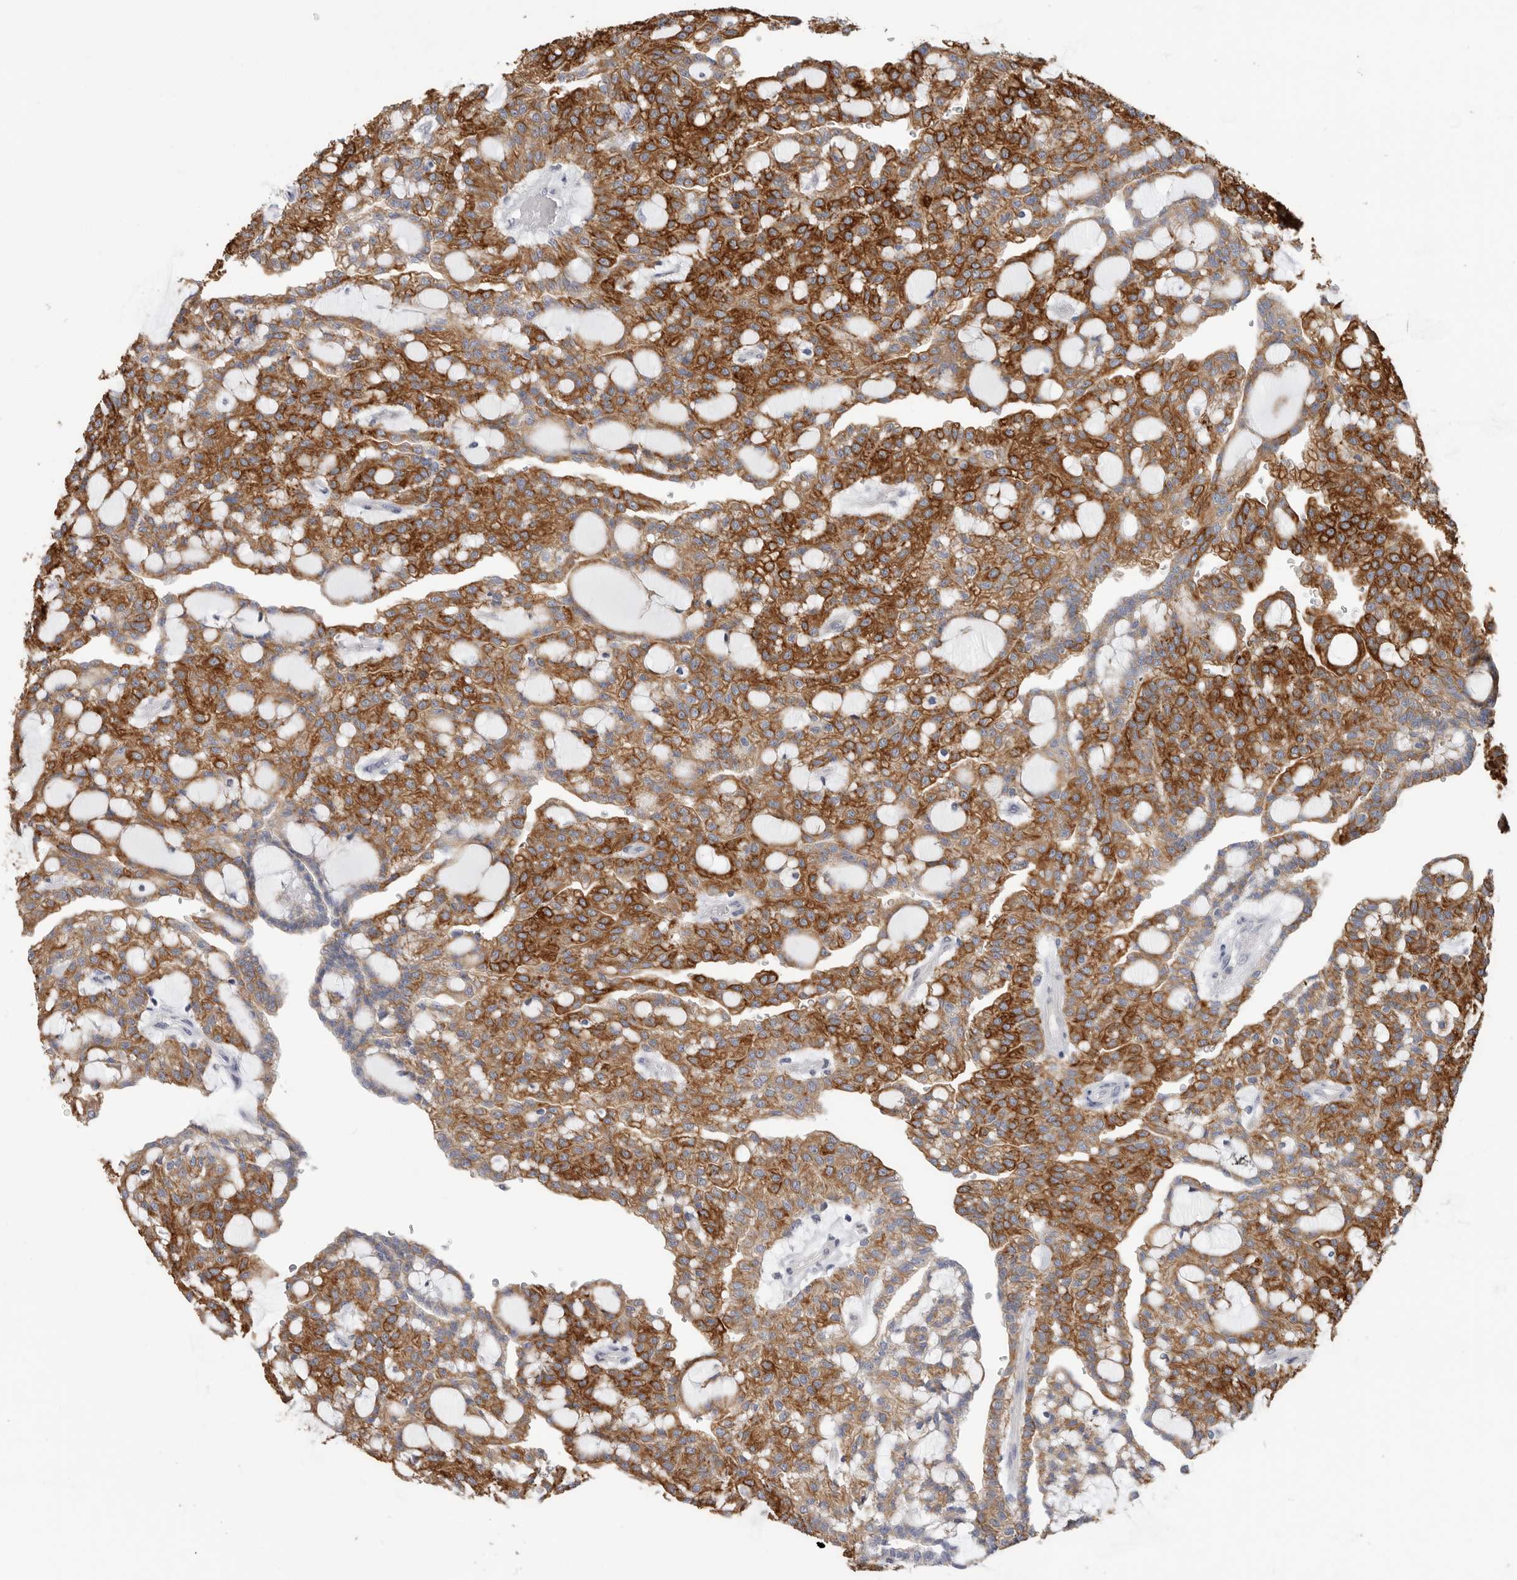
{"staining": {"intensity": "strong", "quantity": ">75%", "location": "cytoplasmic/membranous"}, "tissue": "renal cancer", "cell_type": "Tumor cells", "image_type": "cancer", "snomed": [{"axis": "morphology", "description": "Adenocarcinoma, NOS"}, {"axis": "topography", "description": "Kidney"}], "caption": "Brown immunohistochemical staining in human renal adenocarcinoma shows strong cytoplasmic/membranous staining in approximately >75% of tumor cells.", "gene": "MTFR1L", "patient": {"sex": "male", "age": 63}}